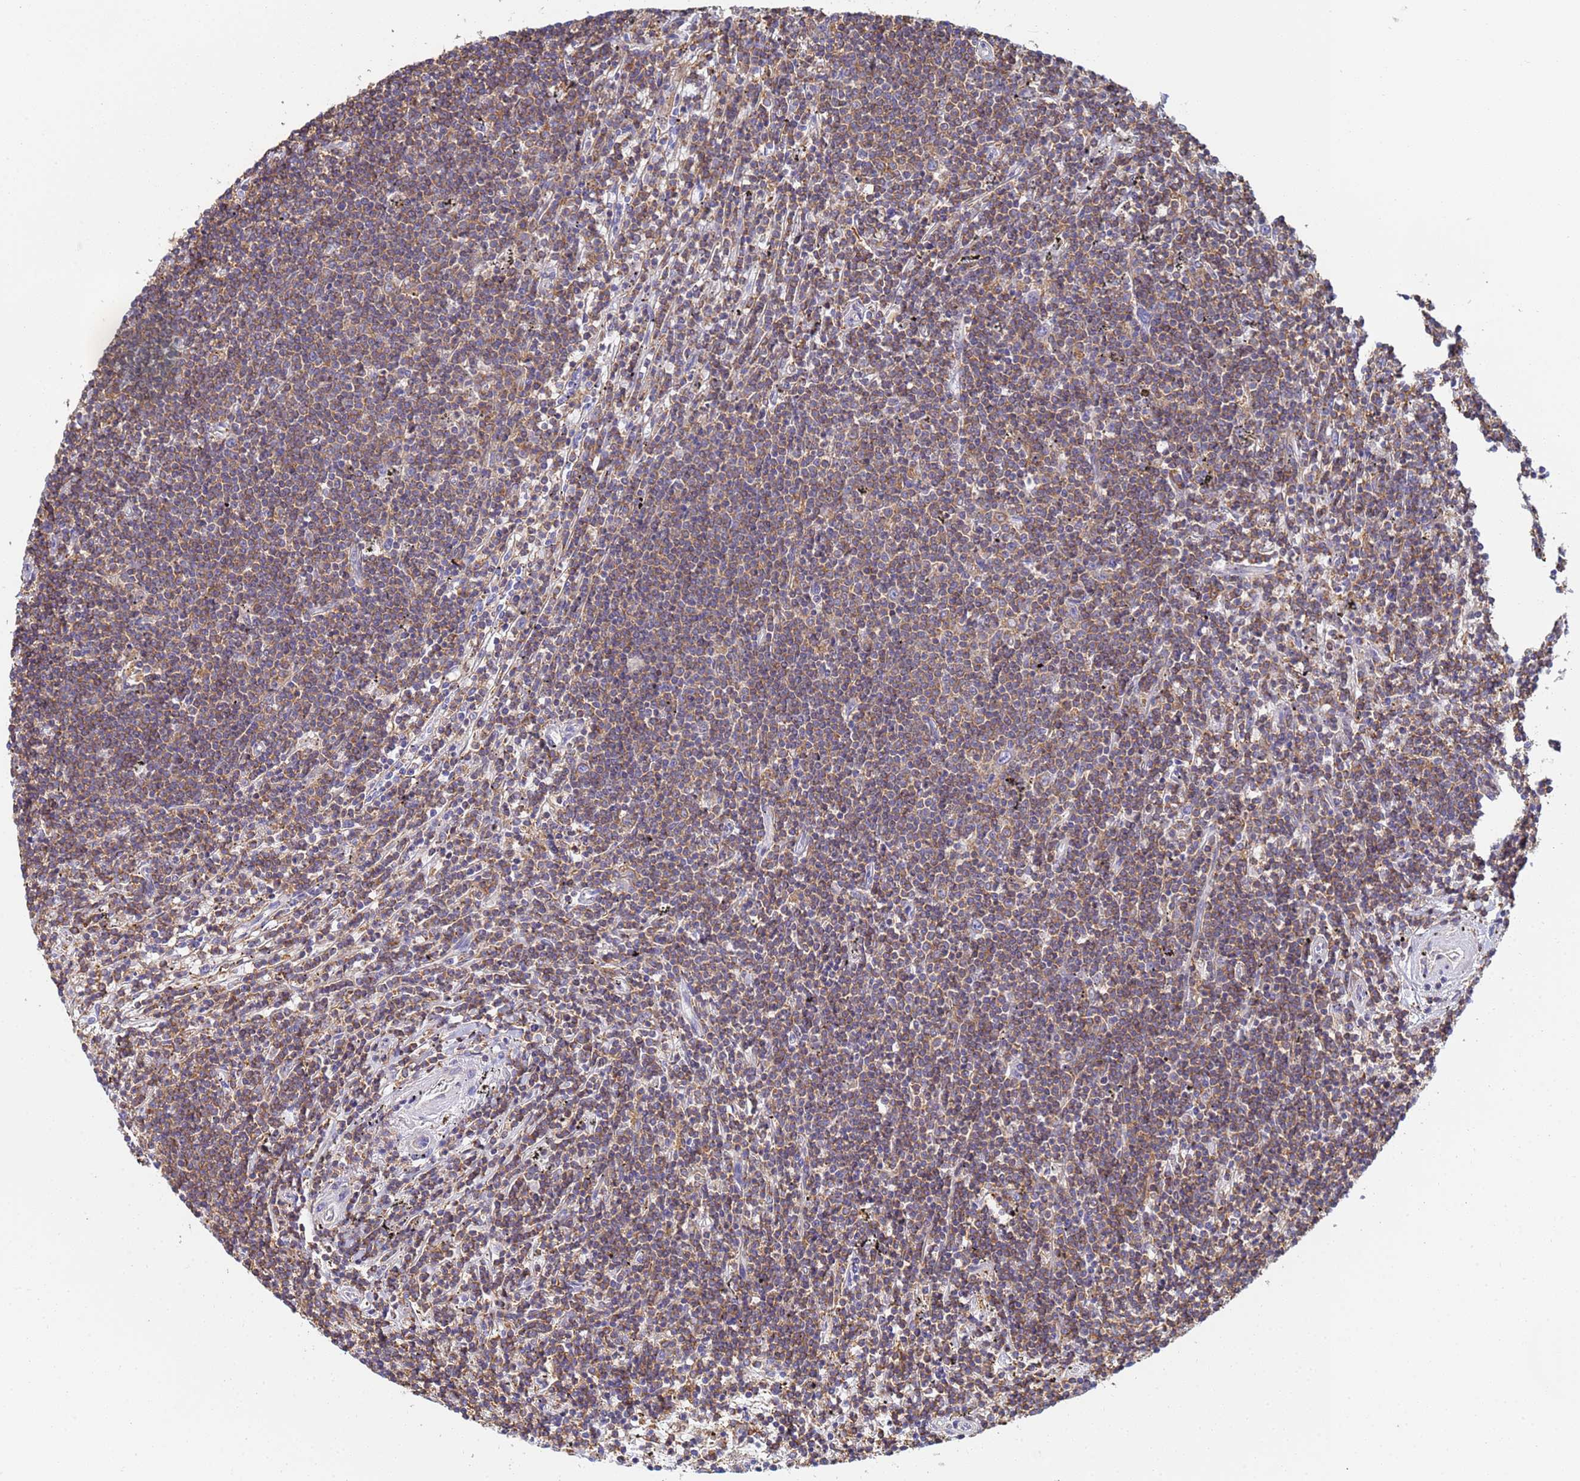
{"staining": {"intensity": "moderate", "quantity": ">75%", "location": "cytoplasmic/membranous"}, "tissue": "lymphoma", "cell_type": "Tumor cells", "image_type": "cancer", "snomed": [{"axis": "morphology", "description": "Malignant lymphoma, non-Hodgkin's type, Low grade"}, {"axis": "topography", "description": "Spleen"}], "caption": "This is a micrograph of IHC staining of lymphoma, which shows moderate staining in the cytoplasmic/membranous of tumor cells.", "gene": "ZNG1B", "patient": {"sex": "male", "age": 76}}